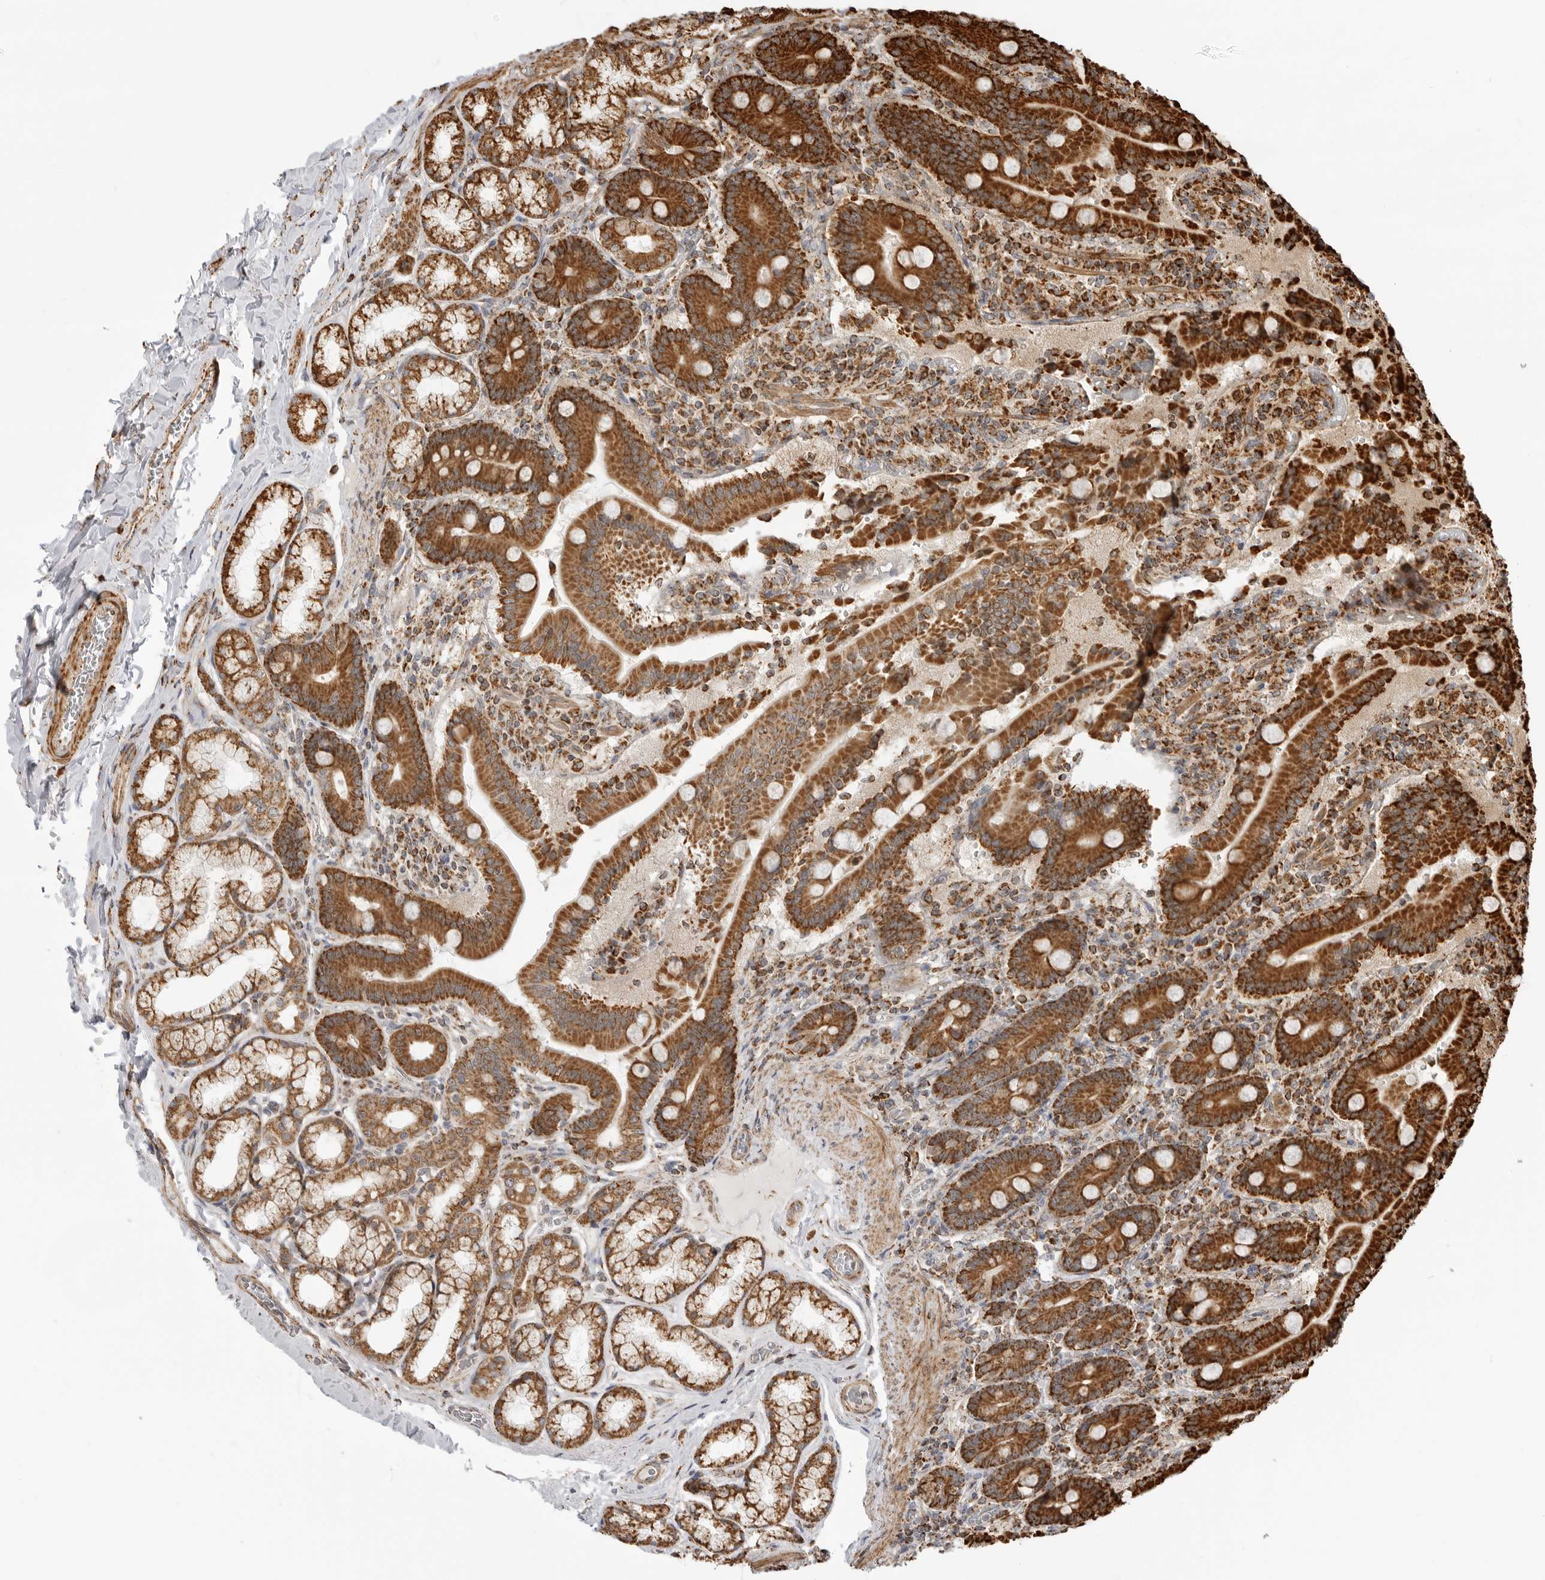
{"staining": {"intensity": "strong", "quantity": ">75%", "location": "cytoplasmic/membranous"}, "tissue": "duodenum", "cell_type": "Glandular cells", "image_type": "normal", "snomed": [{"axis": "morphology", "description": "Normal tissue, NOS"}, {"axis": "topography", "description": "Duodenum"}], "caption": "About >75% of glandular cells in benign duodenum reveal strong cytoplasmic/membranous protein expression as visualized by brown immunohistochemical staining.", "gene": "BMP2K", "patient": {"sex": "female", "age": 62}}